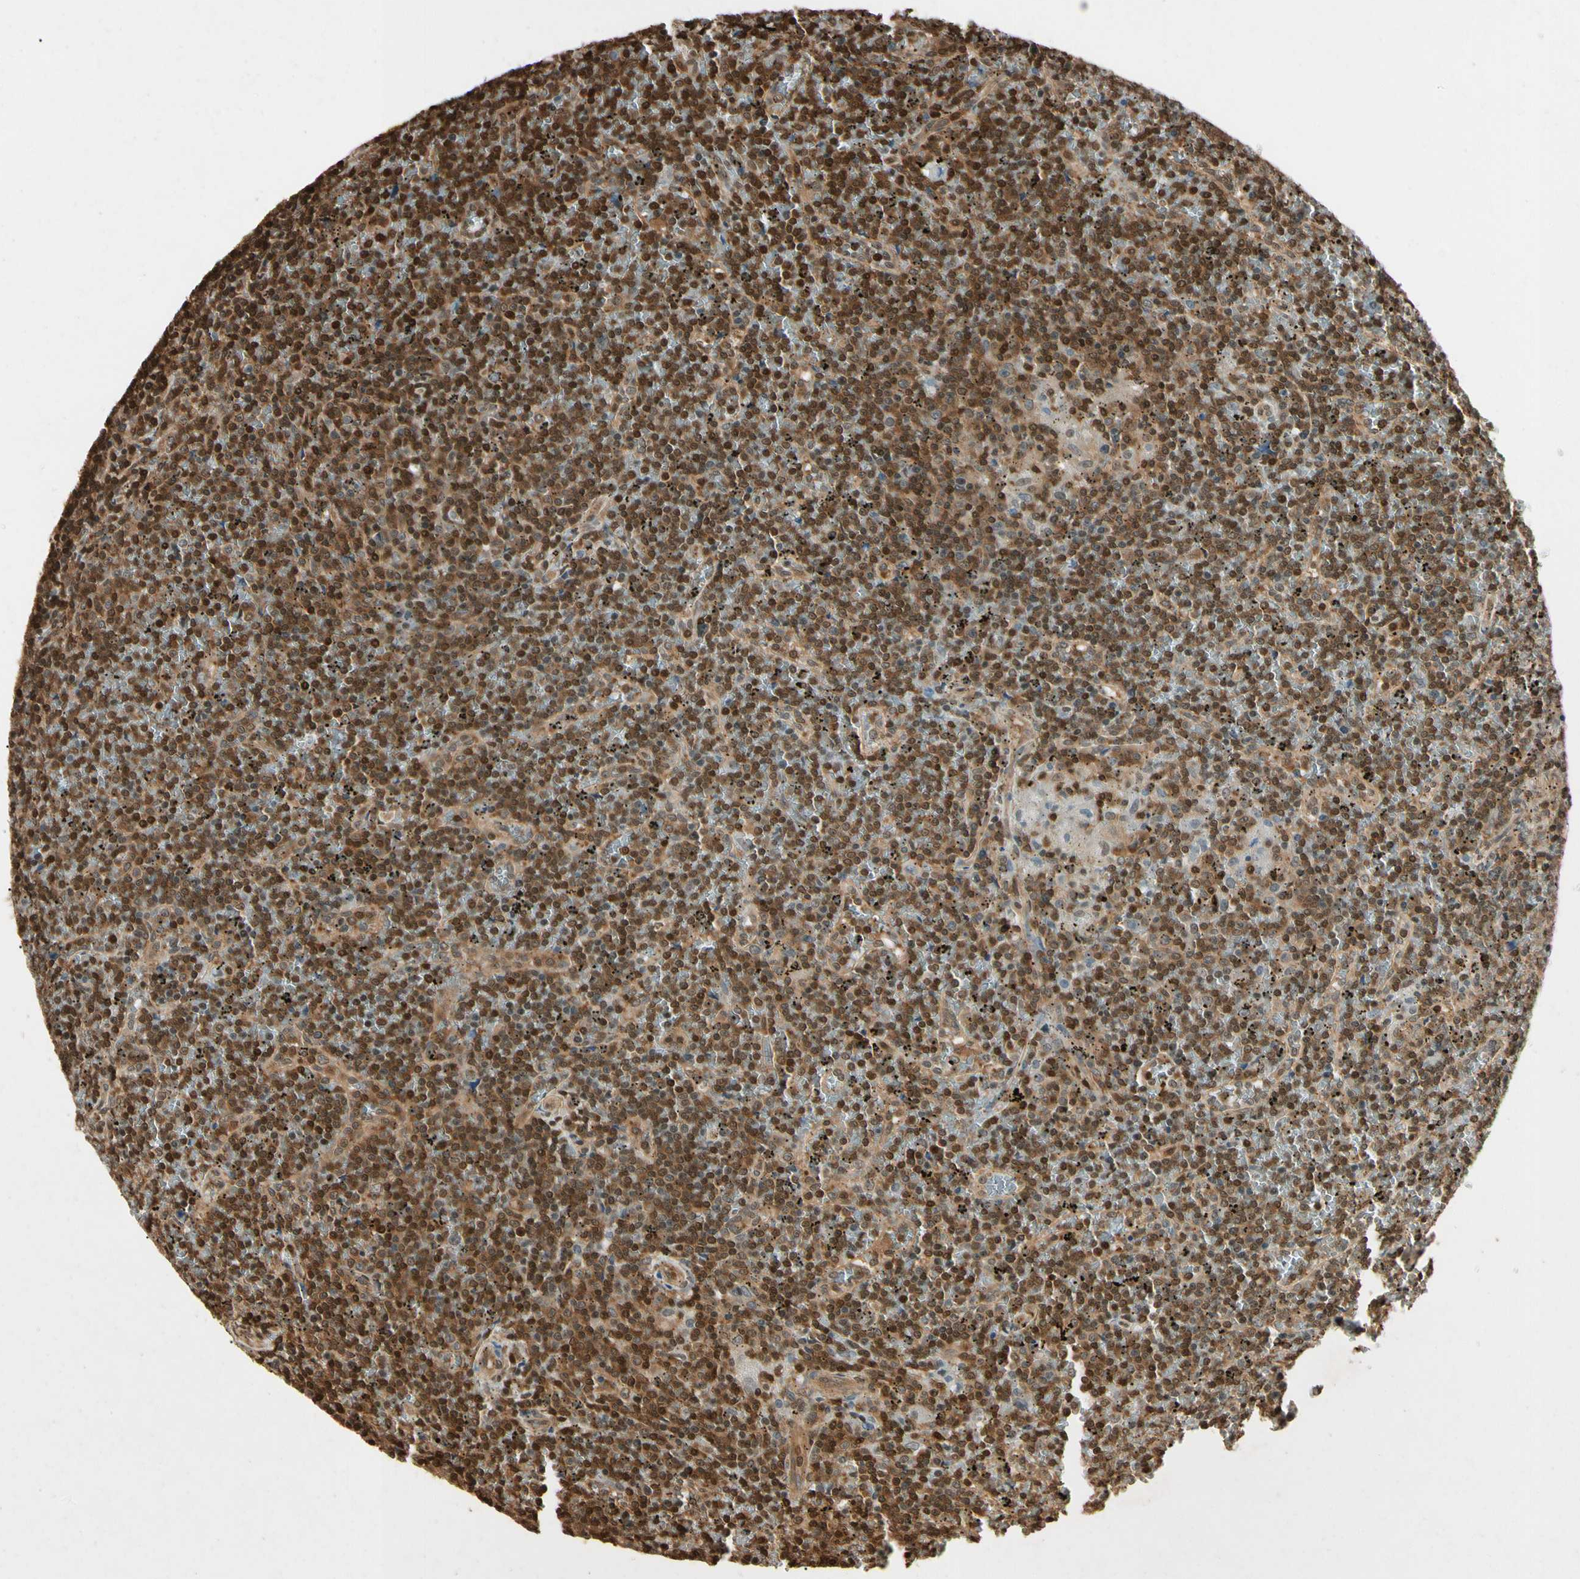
{"staining": {"intensity": "strong", "quantity": ">75%", "location": "nuclear"}, "tissue": "lymphoma", "cell_type": "Tumor cells", "image_type": "cancer", "snomed": [{"axis": "morphology", "description": "Malignant lymphoma, non-Hodgkin's type, Low grade"}, {"axis": "topography", "description": "Spleen"}], "caption": "Brown immunohistochemical staining in human low-grade malignant lymphoma, non-Hodgkin's type demonstrates strong nuclear expression in approximately >75% of tumor cells.", "gene": "YWHAQ", "patient": {"sex": "female", "age": 19}}